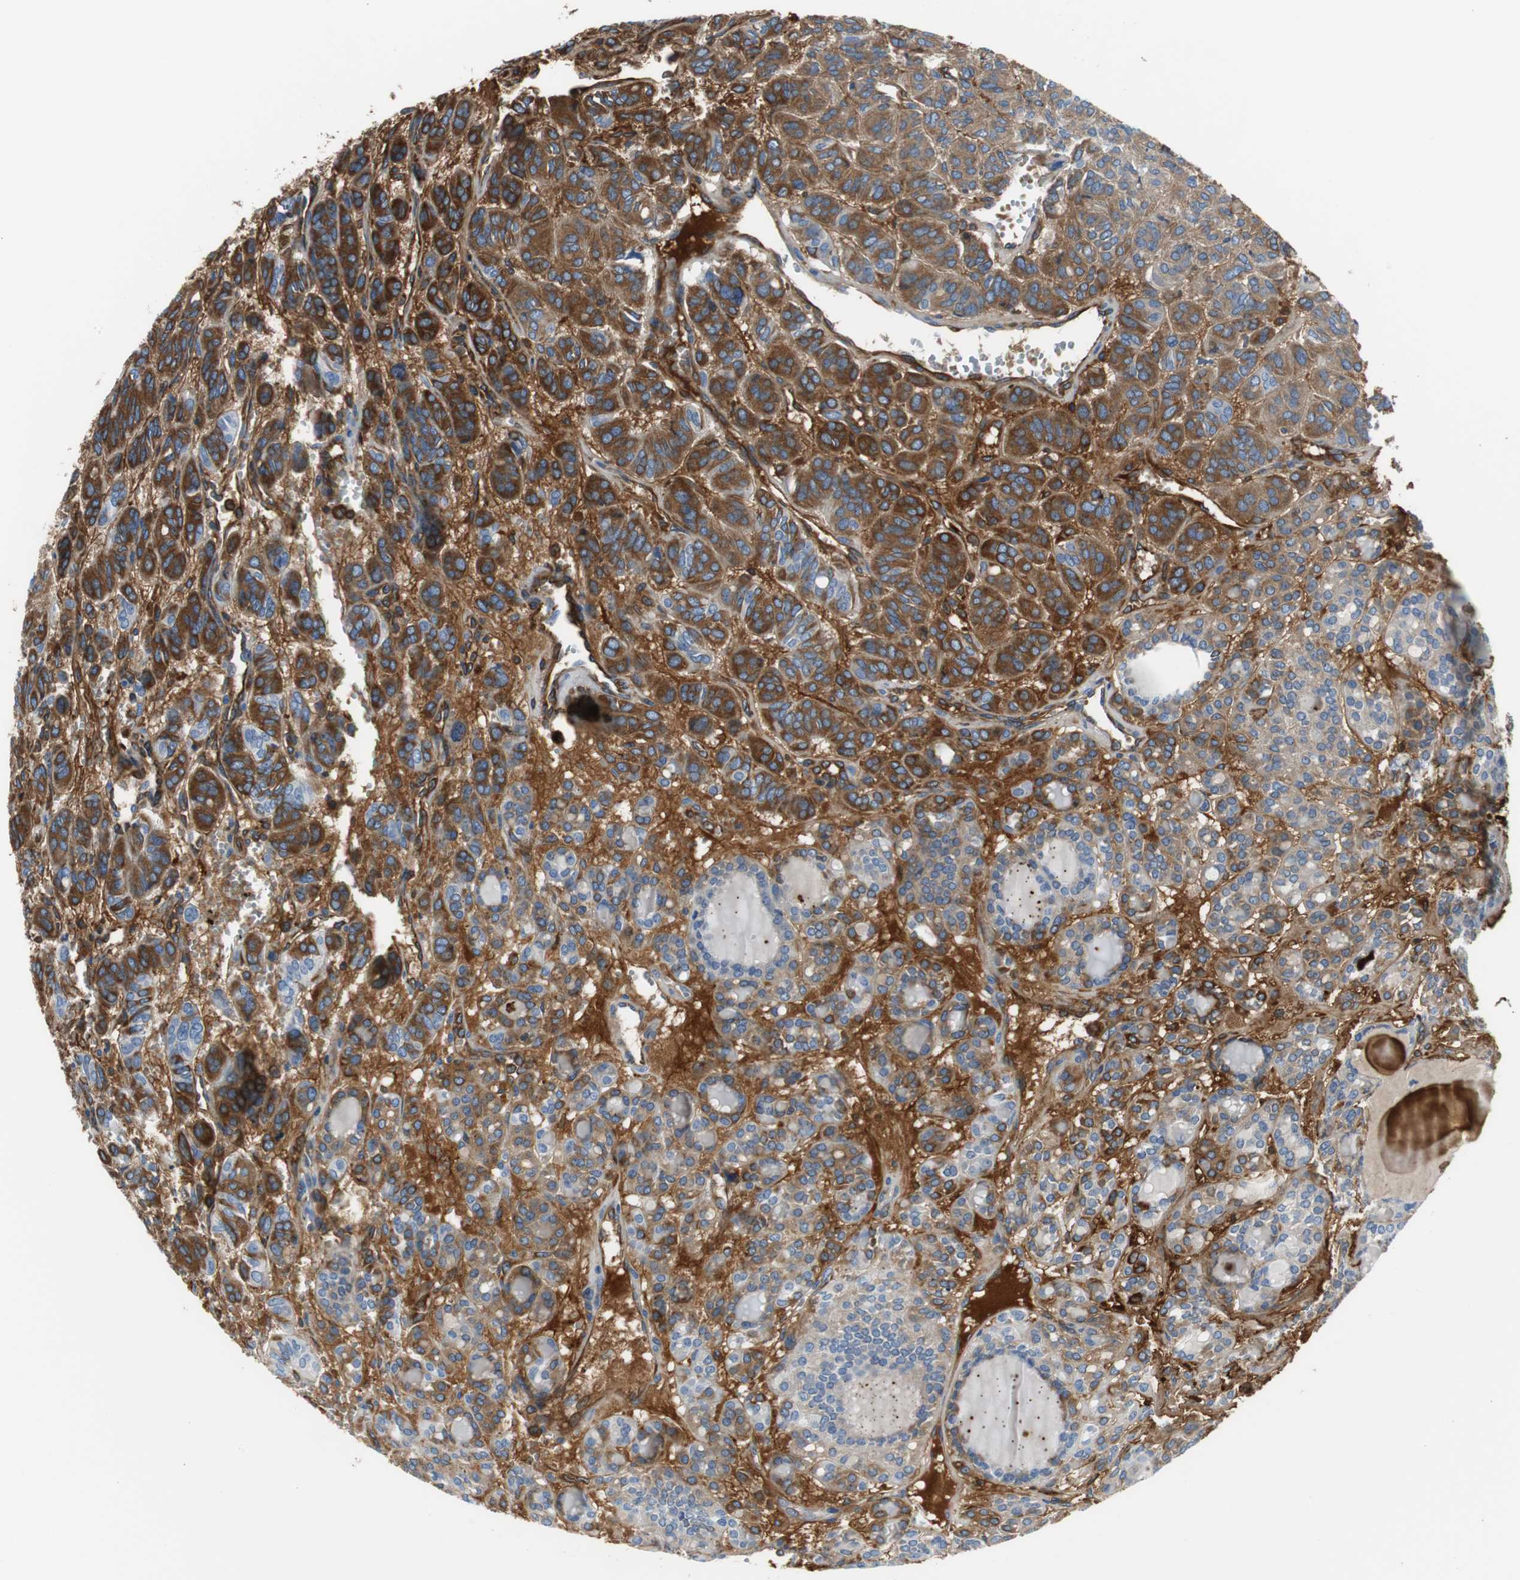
{"staining": {"intensity": "strong", "quantity": ">75%", "location": "cytoplasmic/membranous"}, "tissue": "thyroid cancer", "cell_type": "Tumor cells", "image_type": "cancer", "snomed": [{"axis": "morphology", "description": "Follicular adenoma carcinoma, NOS"}, {"axis": "topography", "description": "Thyroid gland"}], "caption": "A high amount of strong cytoplasmic/membranous expression is identified in about >75% of tumor cells in follicular adenoma carcinoma (thyroid) tissue.", "gene": "APCS", "patient": {"sex": "female", "age": 71}}